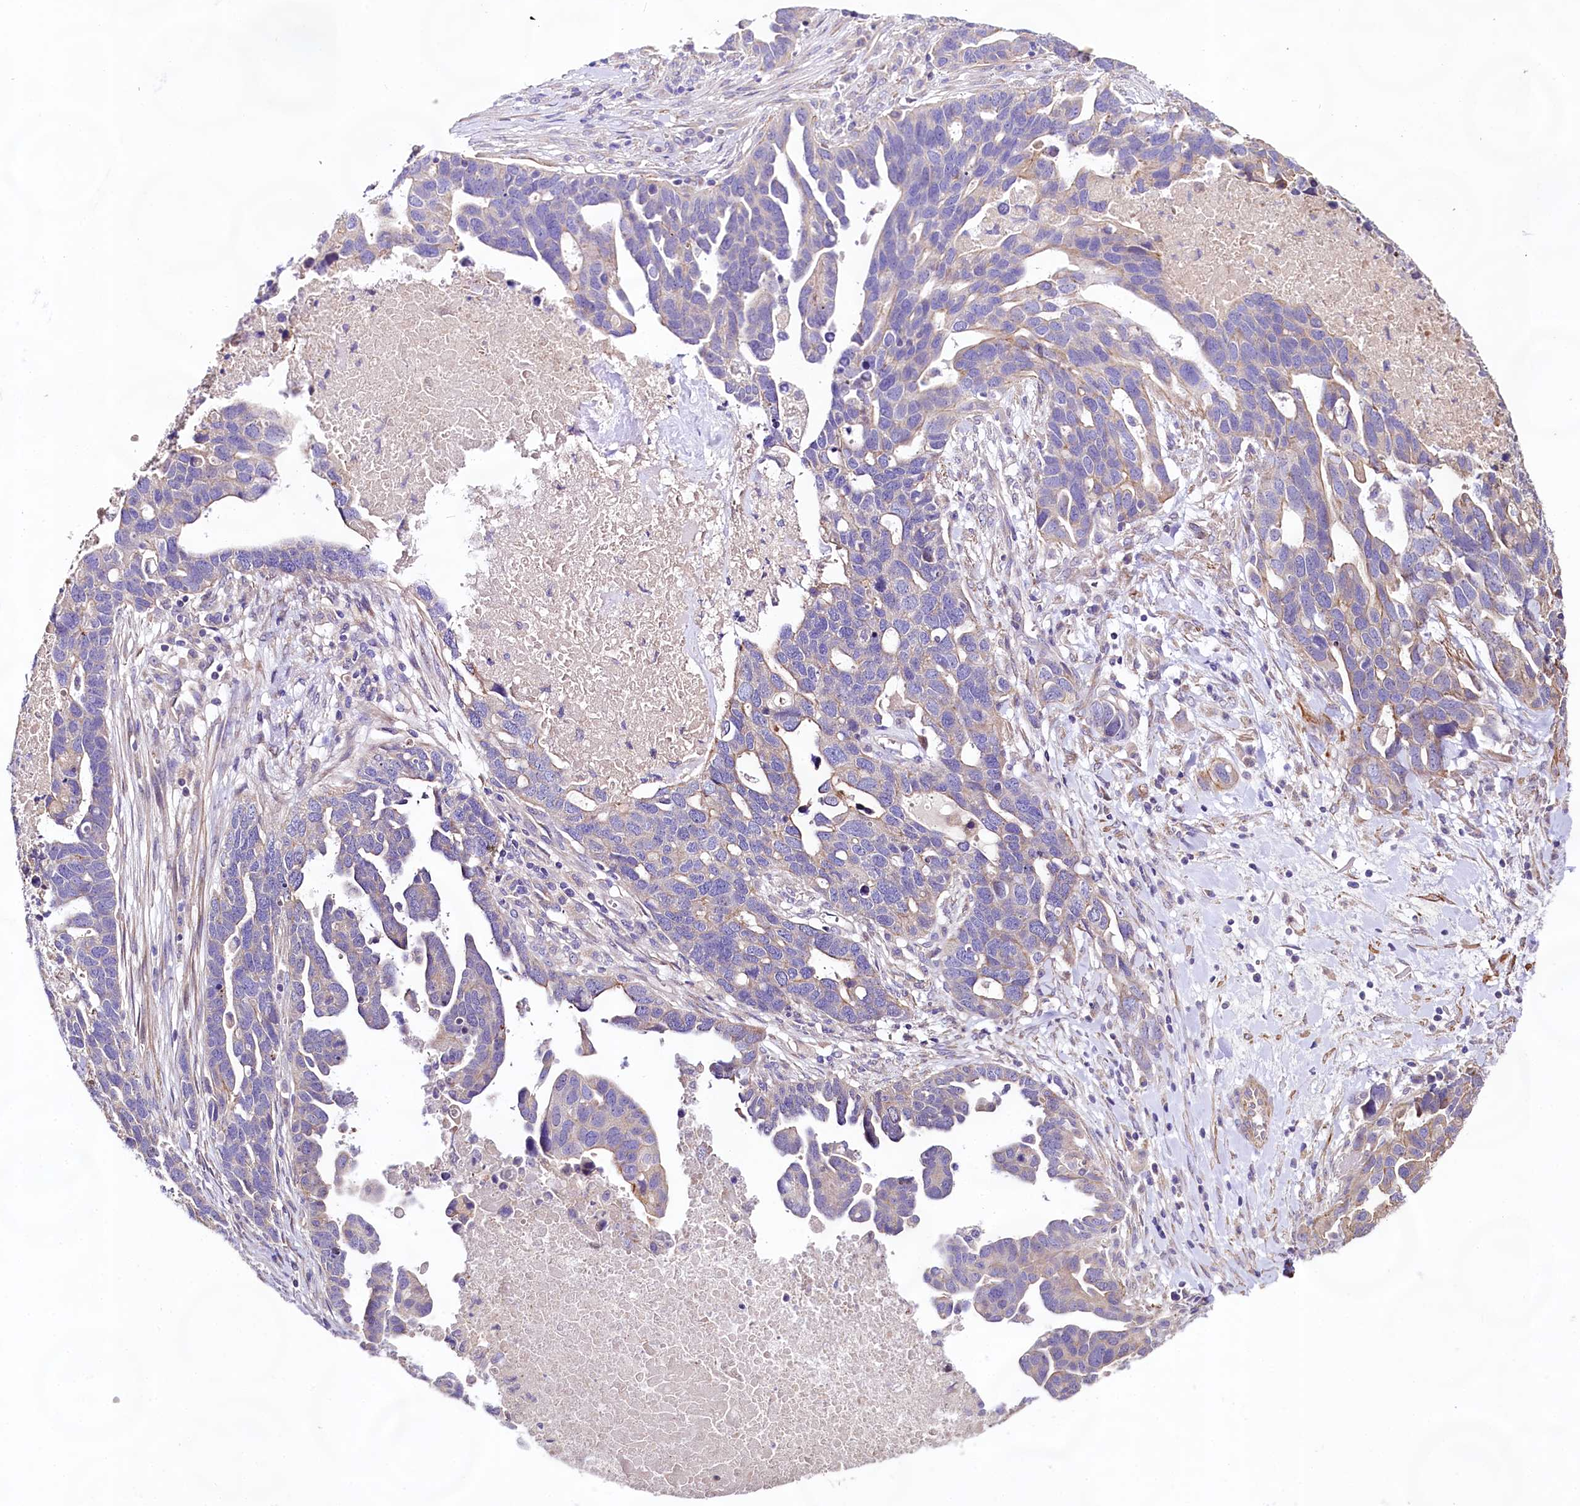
{"staining": {"intensity": "weak", "quantity": "<25%", "location": "cytoplasmic/membranous"}, "tissue": "ovarian cancer", "cell_type": "Tumor cells", "image_type": "cancer", "snomed": [{"axis": "morphology", "description": "Cystadenocarcinoma, serous, NOS"}, {"axis": "topography", "description": "Ovary"}], "caption": "This is an immunohistochemistry (IHC) photomicrograph of human ovarian cancer. There is no expression in tumor cells.", "gene": "VPS11", "patient": {"sex": "female", "age": 54}}